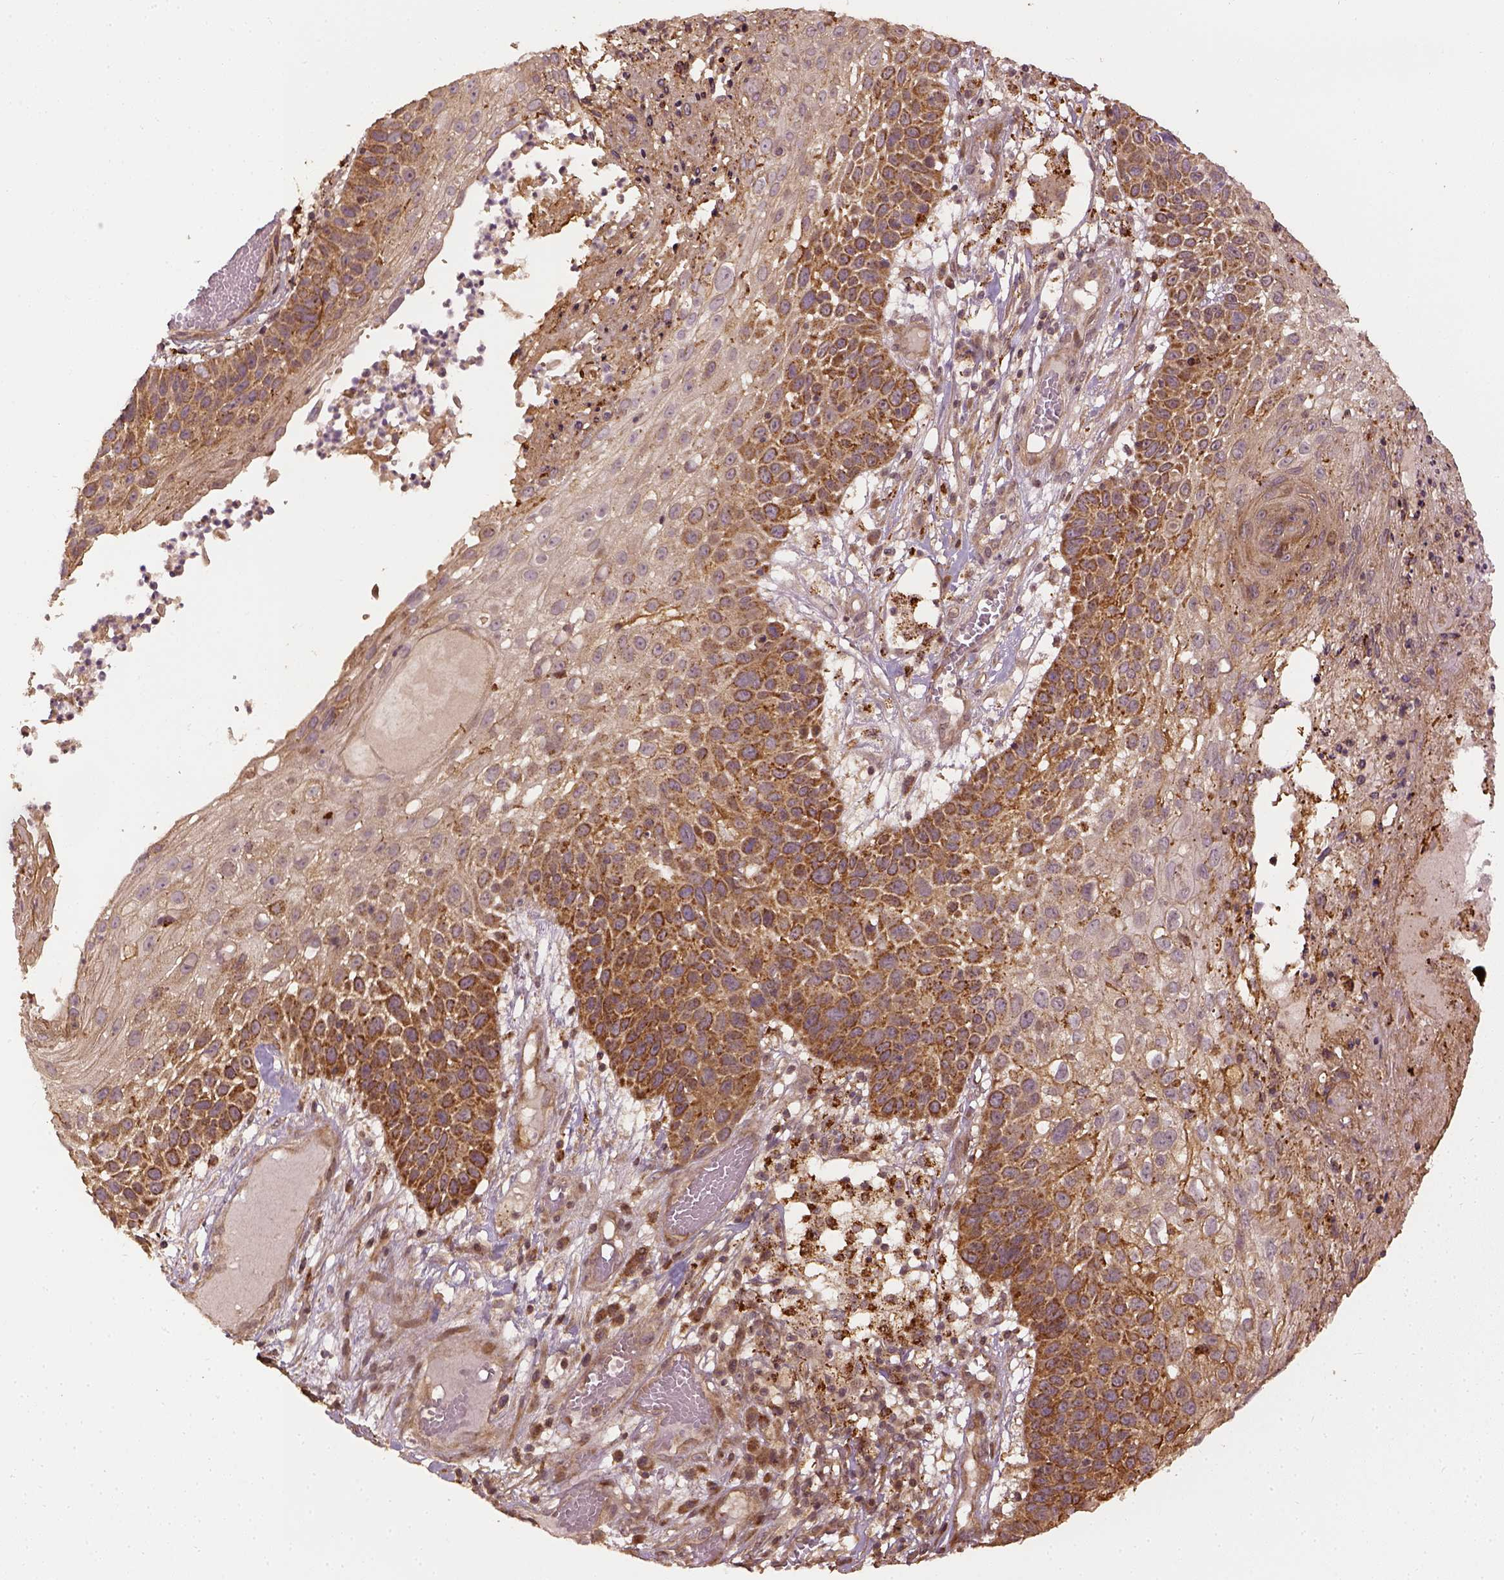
{"staining": {"intensity": "moderate", "quantity": "25%-75%", "location": "cytoplasmic/membranous"}, "tissue": "skin cancer", "cell_type": "Tumor cells", "image_type": "cancer", "snomed": [{"axis": "morphology", "description": "Squamous cell carcinoma, NOS"}, {"axis": "topography", "description": "Skin"}], "caption": "Immunohistochemistry (IHC) staining of skin cancer, which reveals medium levels of moderate cytoplasmic/membranous expression in about 25%-75% of tumor cells indicating moderate cytoplasmic/membranous protein staining. The staining was performed using DAB (3,3'-diaminobenzidine) (brown) for protein detection and nuclei were counterstained in hematoxylin (blue).", "gene": "VEGFA", "patient": {"sex": "male", "age": 92}}